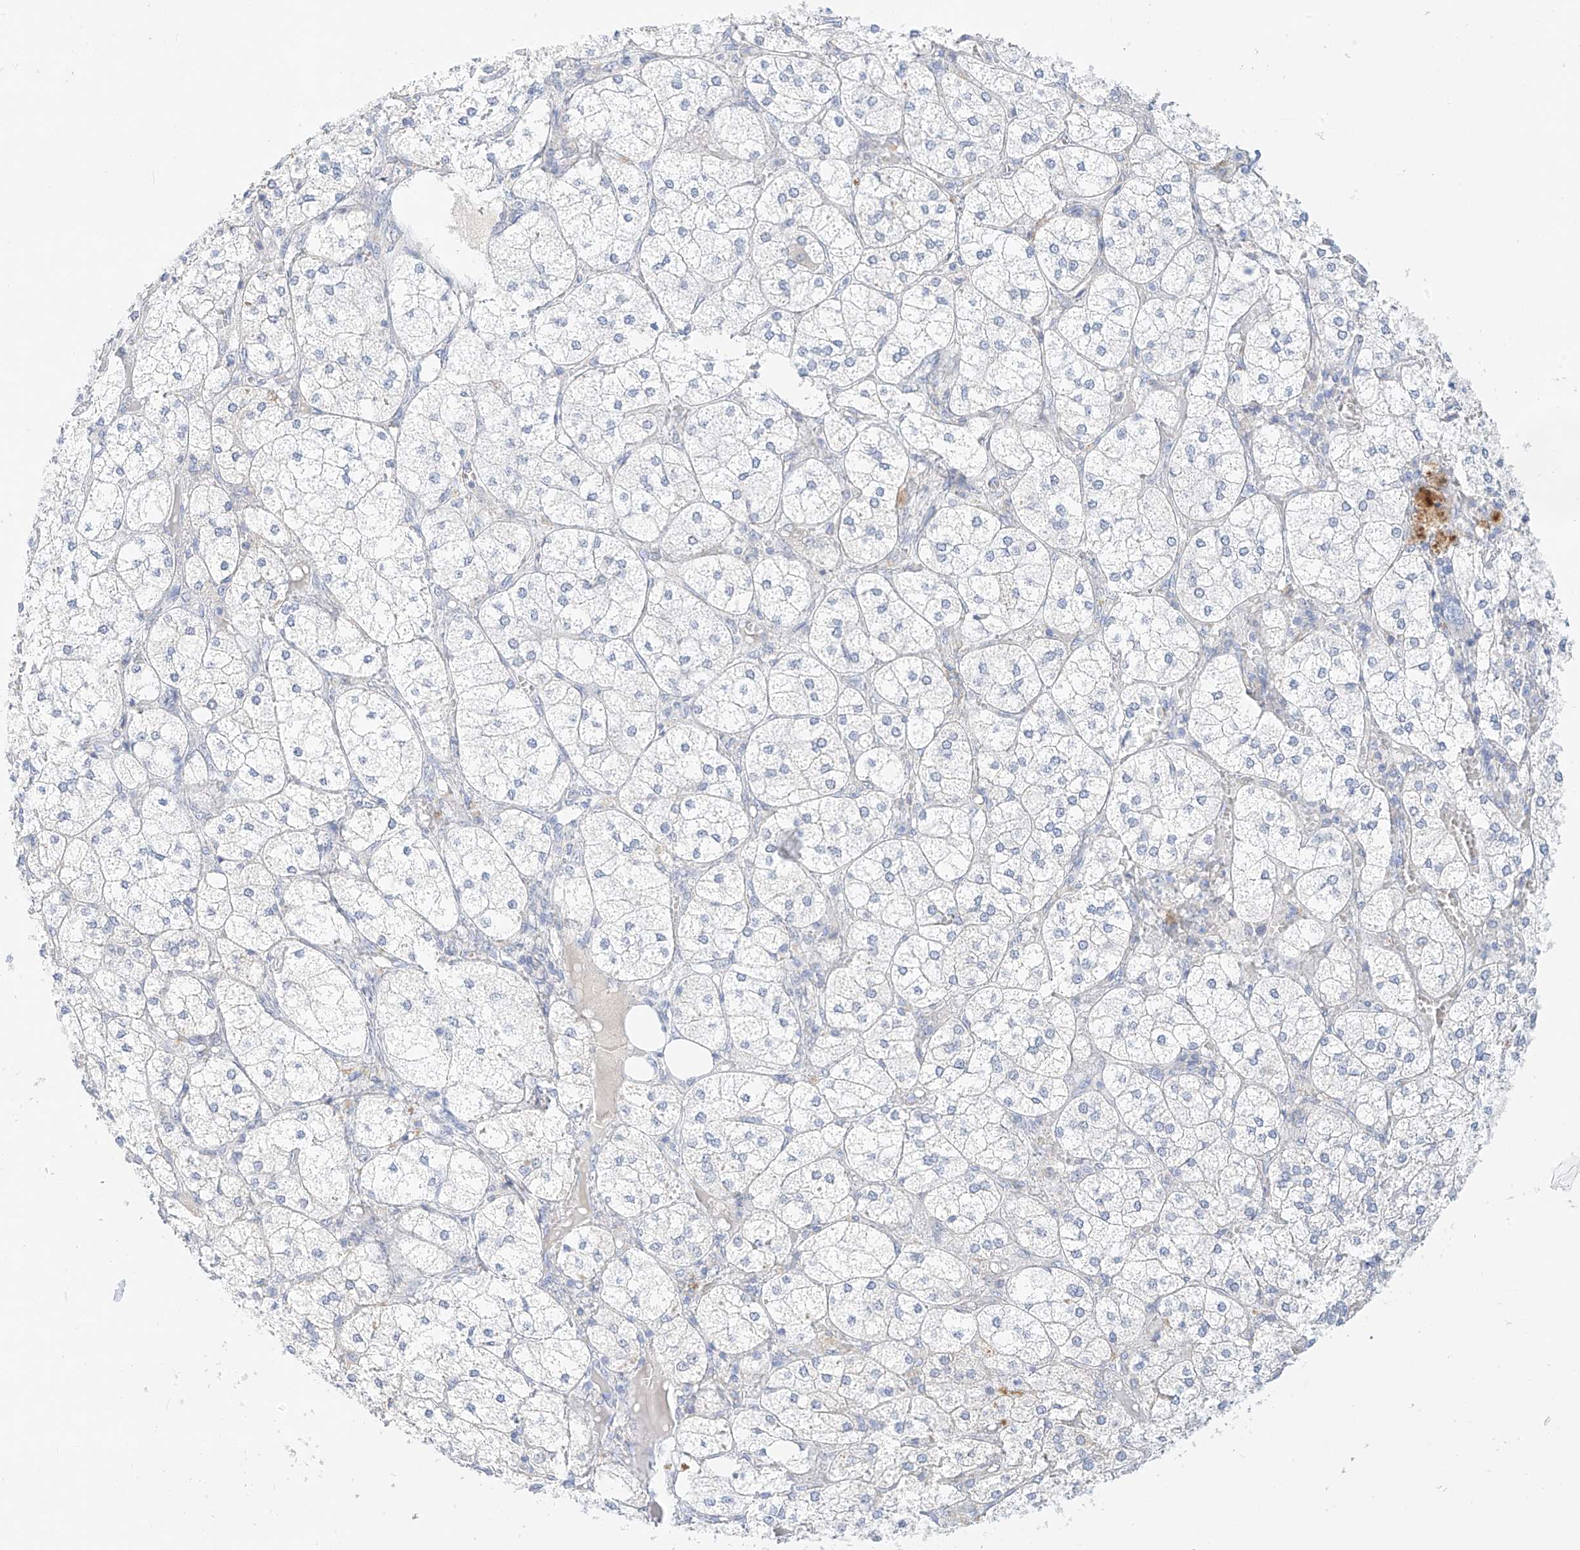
{"staining": {"intensity": "moderate", "quantity": "<25%", "location": "cytoplasmic/membranous"}, "tissue": "adrenal gland", "cell_type": "Glandular cells", "image_type": "normal", "snomed": [{"axis": "morphology", "description": "Normal tissue, NOS"}, {"axis": "topography", "description": "Adrenal gland"}], "caption": "A brown stain shows moderate cytoplasmic/membranous expression of a protein in glandular cells of normal human adrenal gland. (Brightfield microscopy of DAB IHC at high magnification).", "gene": "ST3GAL5", "patient": {"sex": "female", "age": 61}}